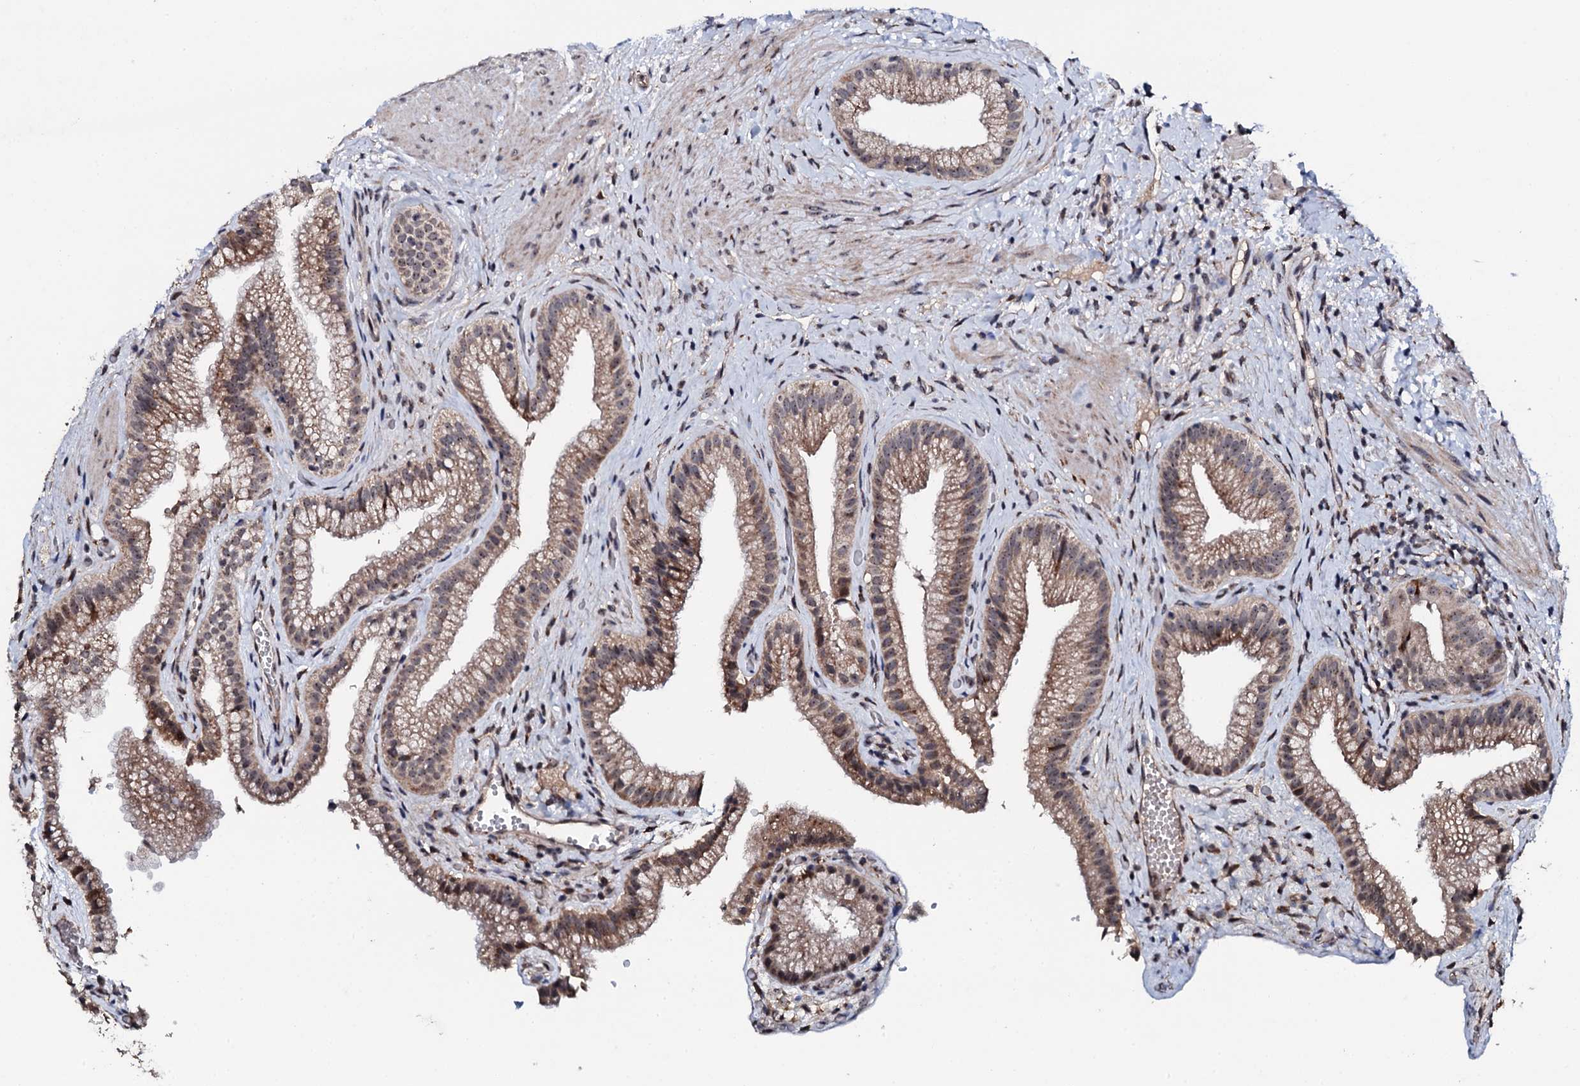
{"staining": {"intensity": "moderate", "quantity": ">75%", "location": "cytoplasmic/membranous,nuclear"}, "tissue": "gallbladder", "cell_type": "Glandular cells", "image_type": "normal", "snomed": [{"axis": "morphology", "description": "Normal tissue, NOS"}, {"axis": "morphology", "description": "Inflammation, NOS"}, {"axis": "topography", "description": "Gallbladder"}], "caption": "The image displays a brown stain indicating the presence of a protein in the cytoplasmic/membranous,nuclear of glandular cells in gallbladder.", "gene": "FAM111A", "patient": {"sex": "male", "age": 51}}